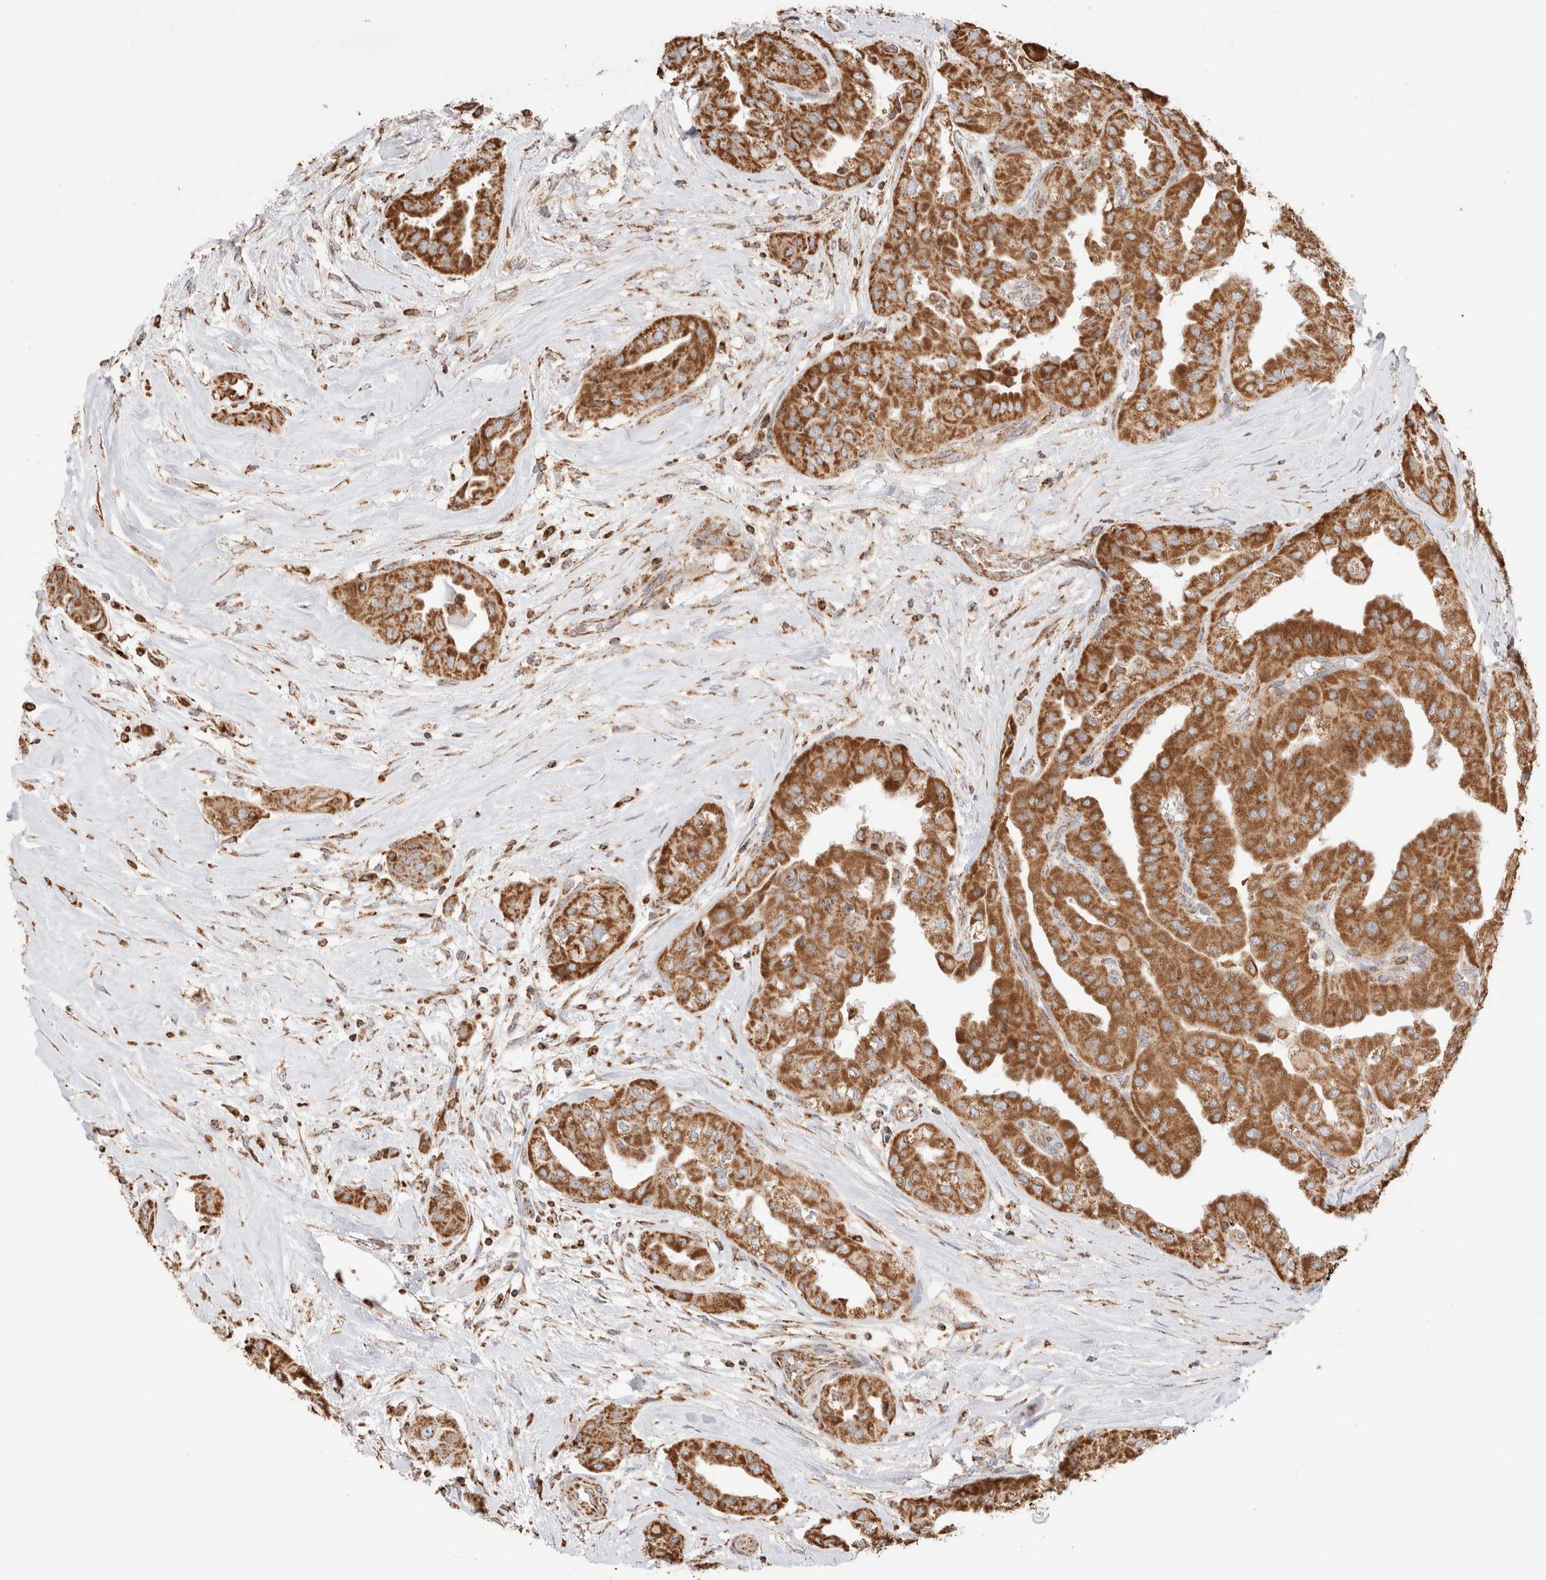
{"staining": {"intensity": "strong", "quantity": ">75%", "location": "cytoplasmic/membranous"}, "tissue": "thyroid cancer", "cell_type": "Tumor cells", "image_type": "cancer", "snomed": [{"axis": "morphology", "description": "Papillary adenocarcinoma, NOS"}, {"axis": "topography", "description": "Thyroid gland"}], "caption": "Immunohistochemical staining of human thyroid papillary adenocarcinoma shows high levels of strong cytoplasmic/membranous staining in about >75% of tumor cells.", "gene": "TMPPE", "patient": {"sex": "female", "age": 59}}